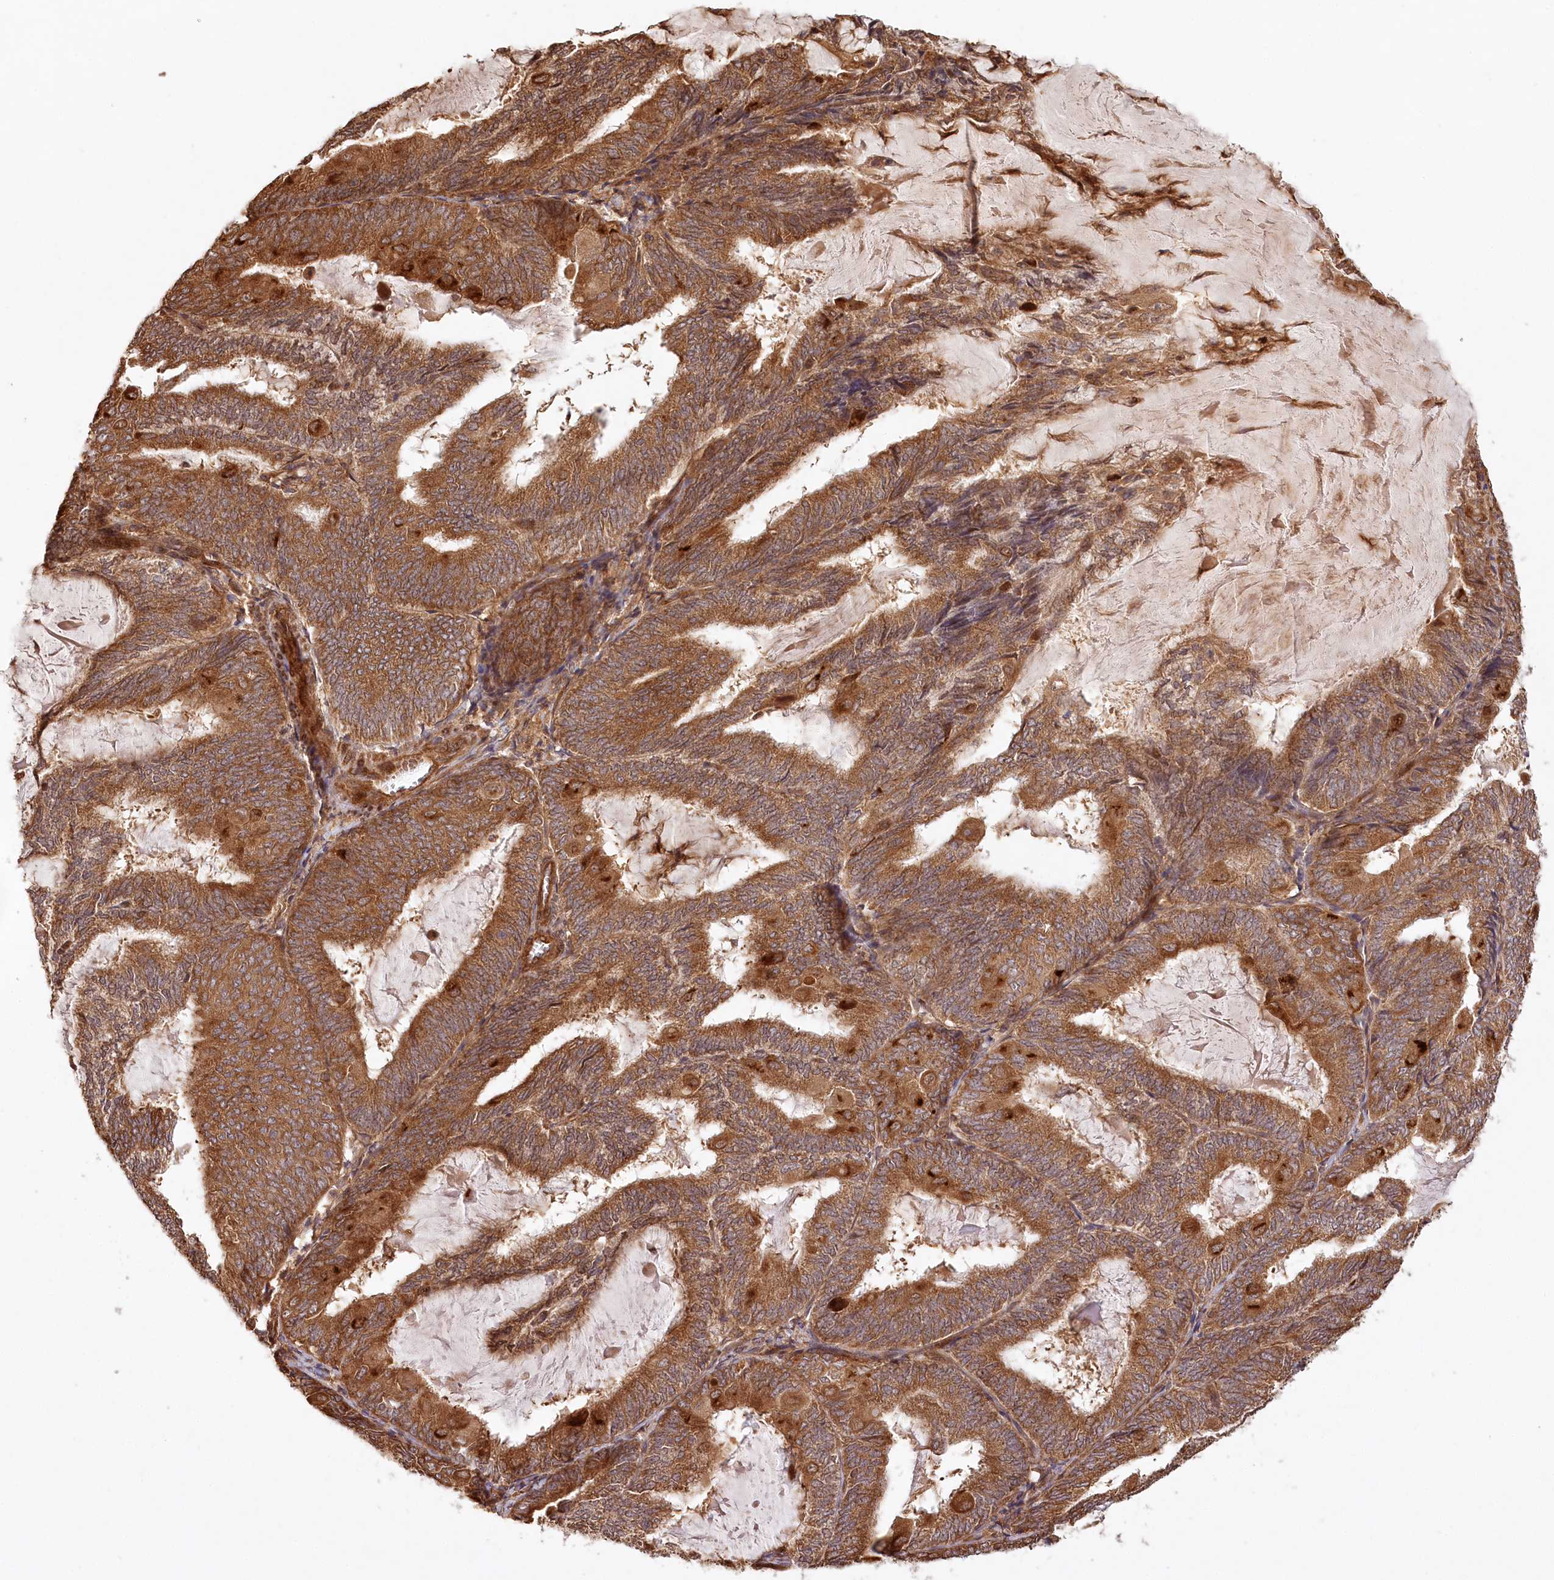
{"staining": {"intensity": "strong", "quantity": ">75%", "location": "cytoplasmic/membranous"}, "tissue": "endometrial cancer", "cell_type": "Tumor cells", "image_type": "cancer", "snomed": [{"axis": "morphology", "description": "Adenocarcinoma, NOS"}, {"axis": "topography", "description": "Endometrium"}], "caption": "IHC (DAB) staining of human endometrial cancer demonstrates strong cytoplasmic/membranous protein positivity in about >75% of tumor cells.", "gene": "LSS", "patient": {"sex": "female", "age": 81}}